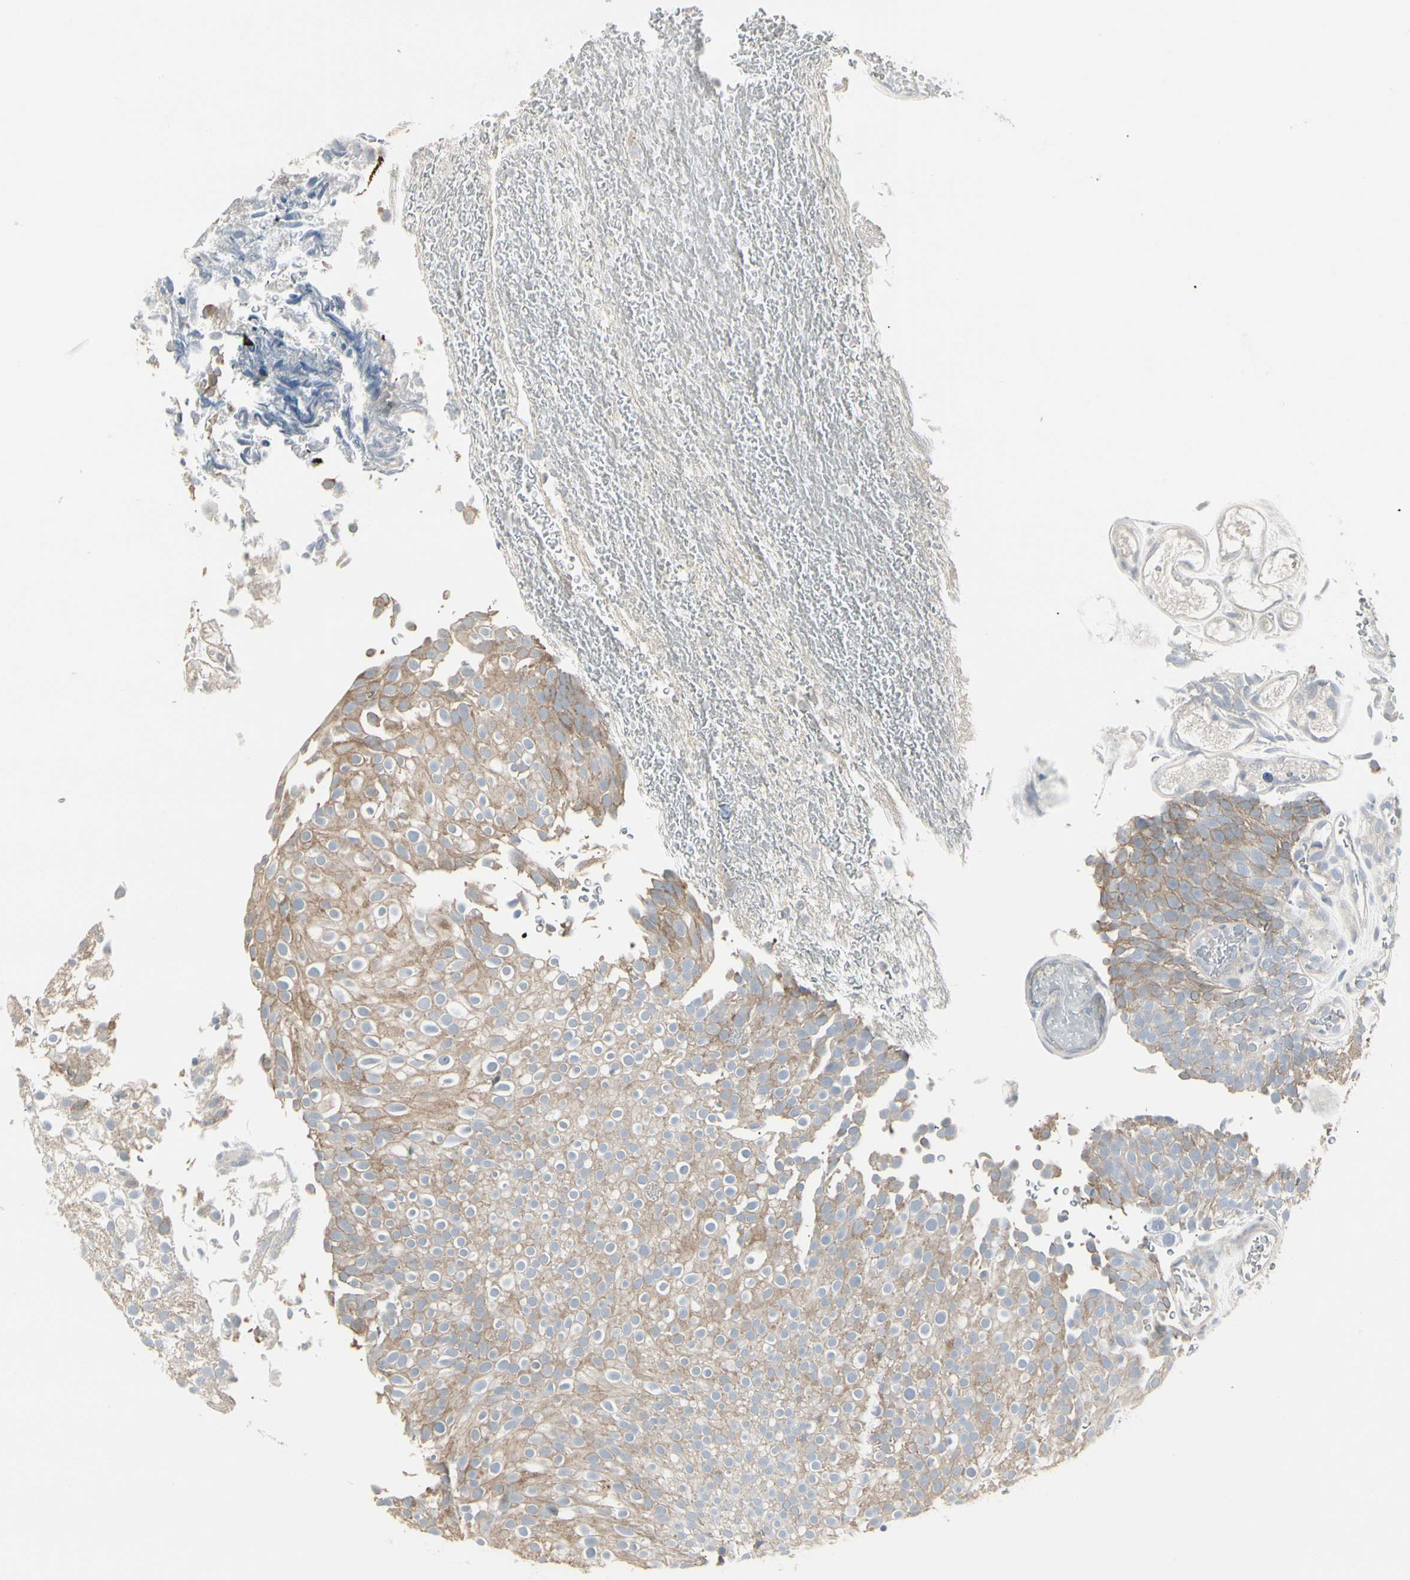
{"staining": {"intensity": "weak", "quantity": "25%-75%", "location": "cytoplasmic/membranous"}, "tissue": "urothelial cancer", "cell_type": "Tumor cells", "image_type": "cancer", "snomed": [{"axis": "morphology", "description": "Urothelial carcinoma, Low grade"}, {"axis": "topography", "description": "Urinary bladder"}], "caption": "Immunohistochemical staining of human urothelial cancer reveals weak cytoplasmic/membranous protein expression in approximately 25%-75% of tumor cells. The staining was performed using DAB to visualize the protein expression in brown, while the nuclei were stained in blue with hematoxylin (Magnification: 20x).", "gene": "DMPK", "patient": {"sex": "male", "age": 78}}